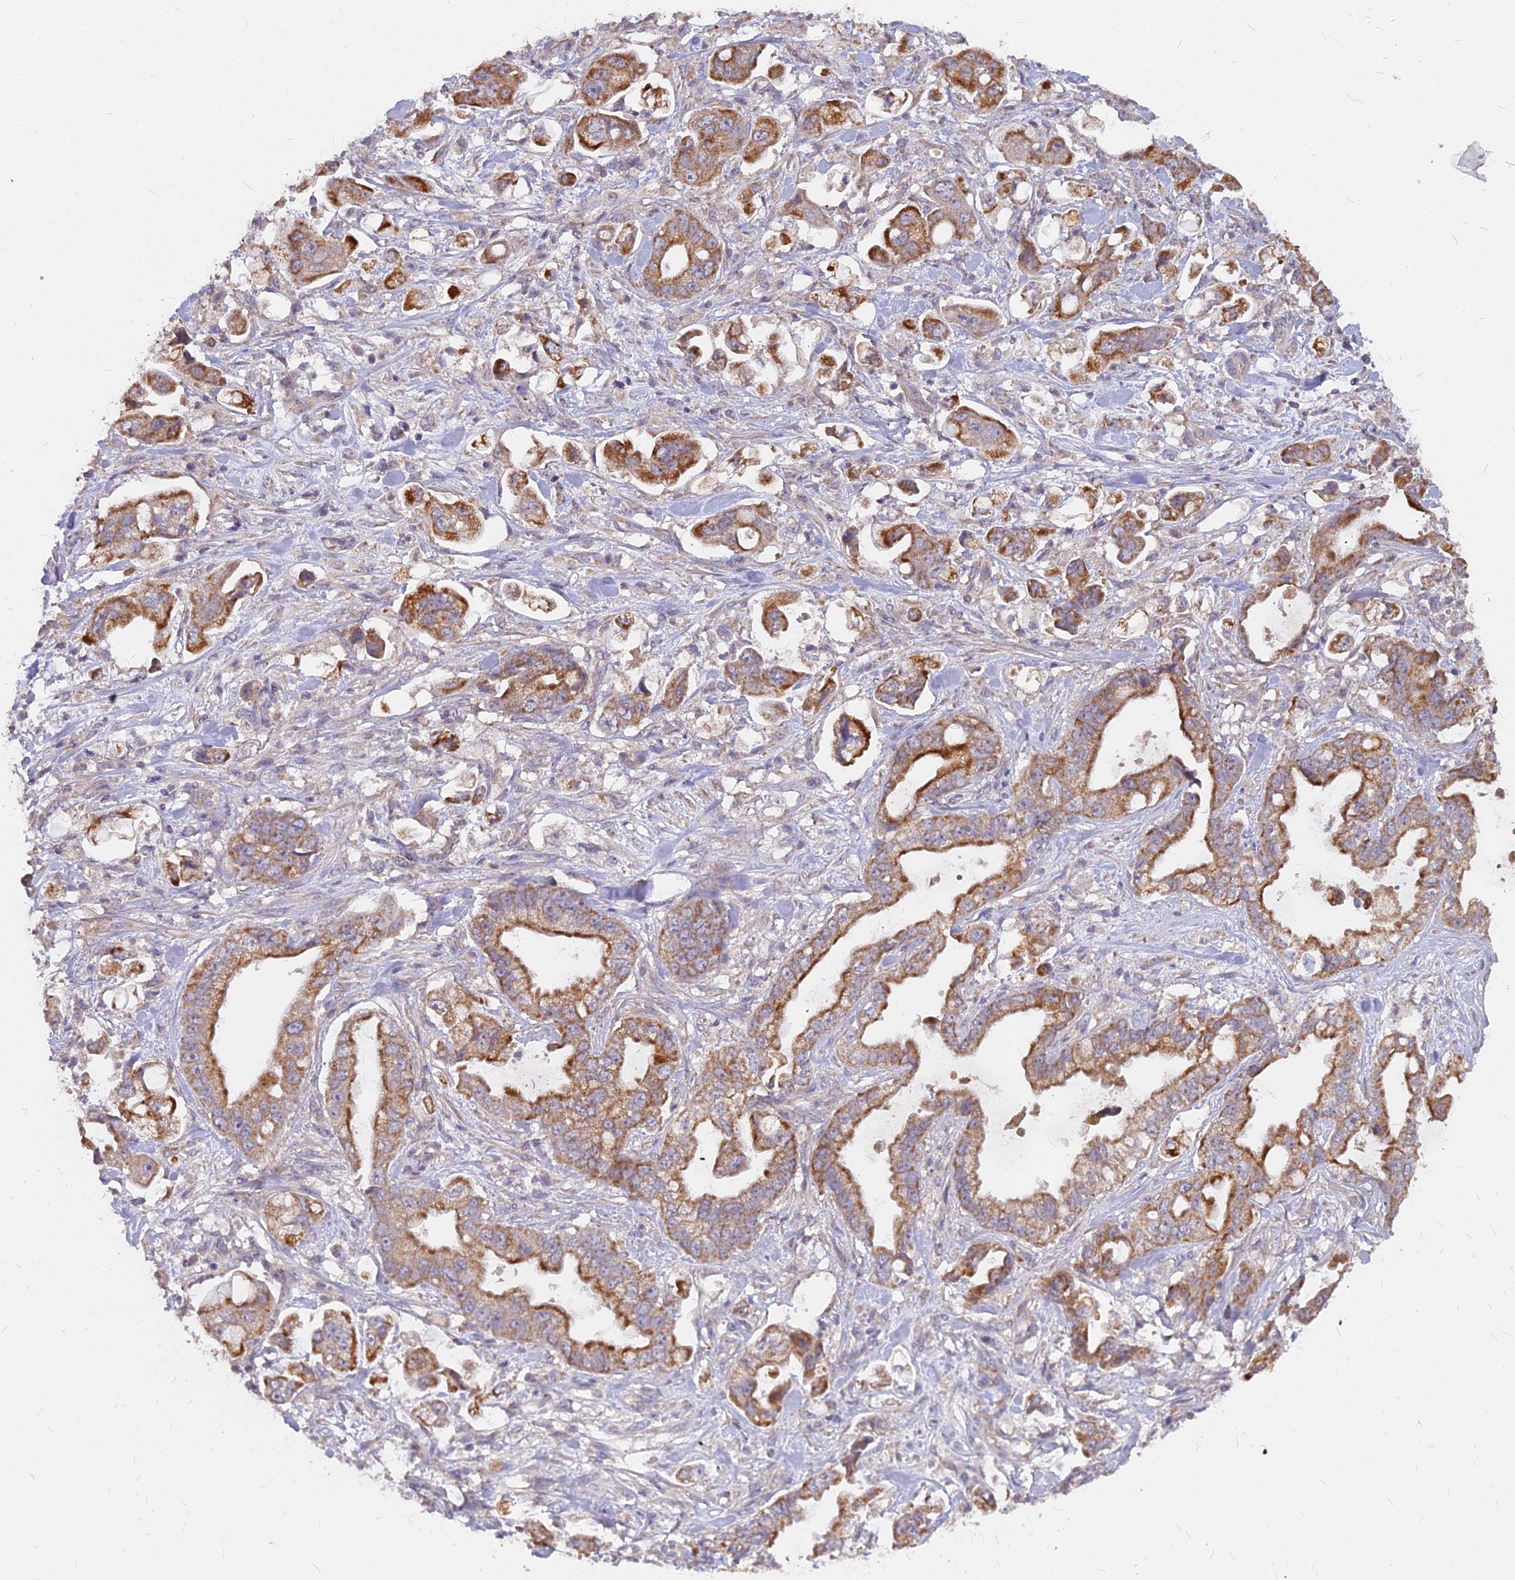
{"staining": {"intensity": "moderate", "quantity": ">75%", "location": "cytoplasmic/membranous"}, "tissue": "stomach cancer", "cell_type": "Tumor cells", "image_type": "cancer", "snomed": [{"axis": "morphology", "description": "Adenocarcinoma, NOS"}, {"axis": "topography", "description": "Stomach"}], "caption": "Approximately >75% of tumor cells in stomach adenocarcinoma show moderate cytoplasmic/membranous protein expression as visualized by brown immunohistochemical staining.", "gene": "MICU2", "patient": {"sex": "male", "age": 62}}